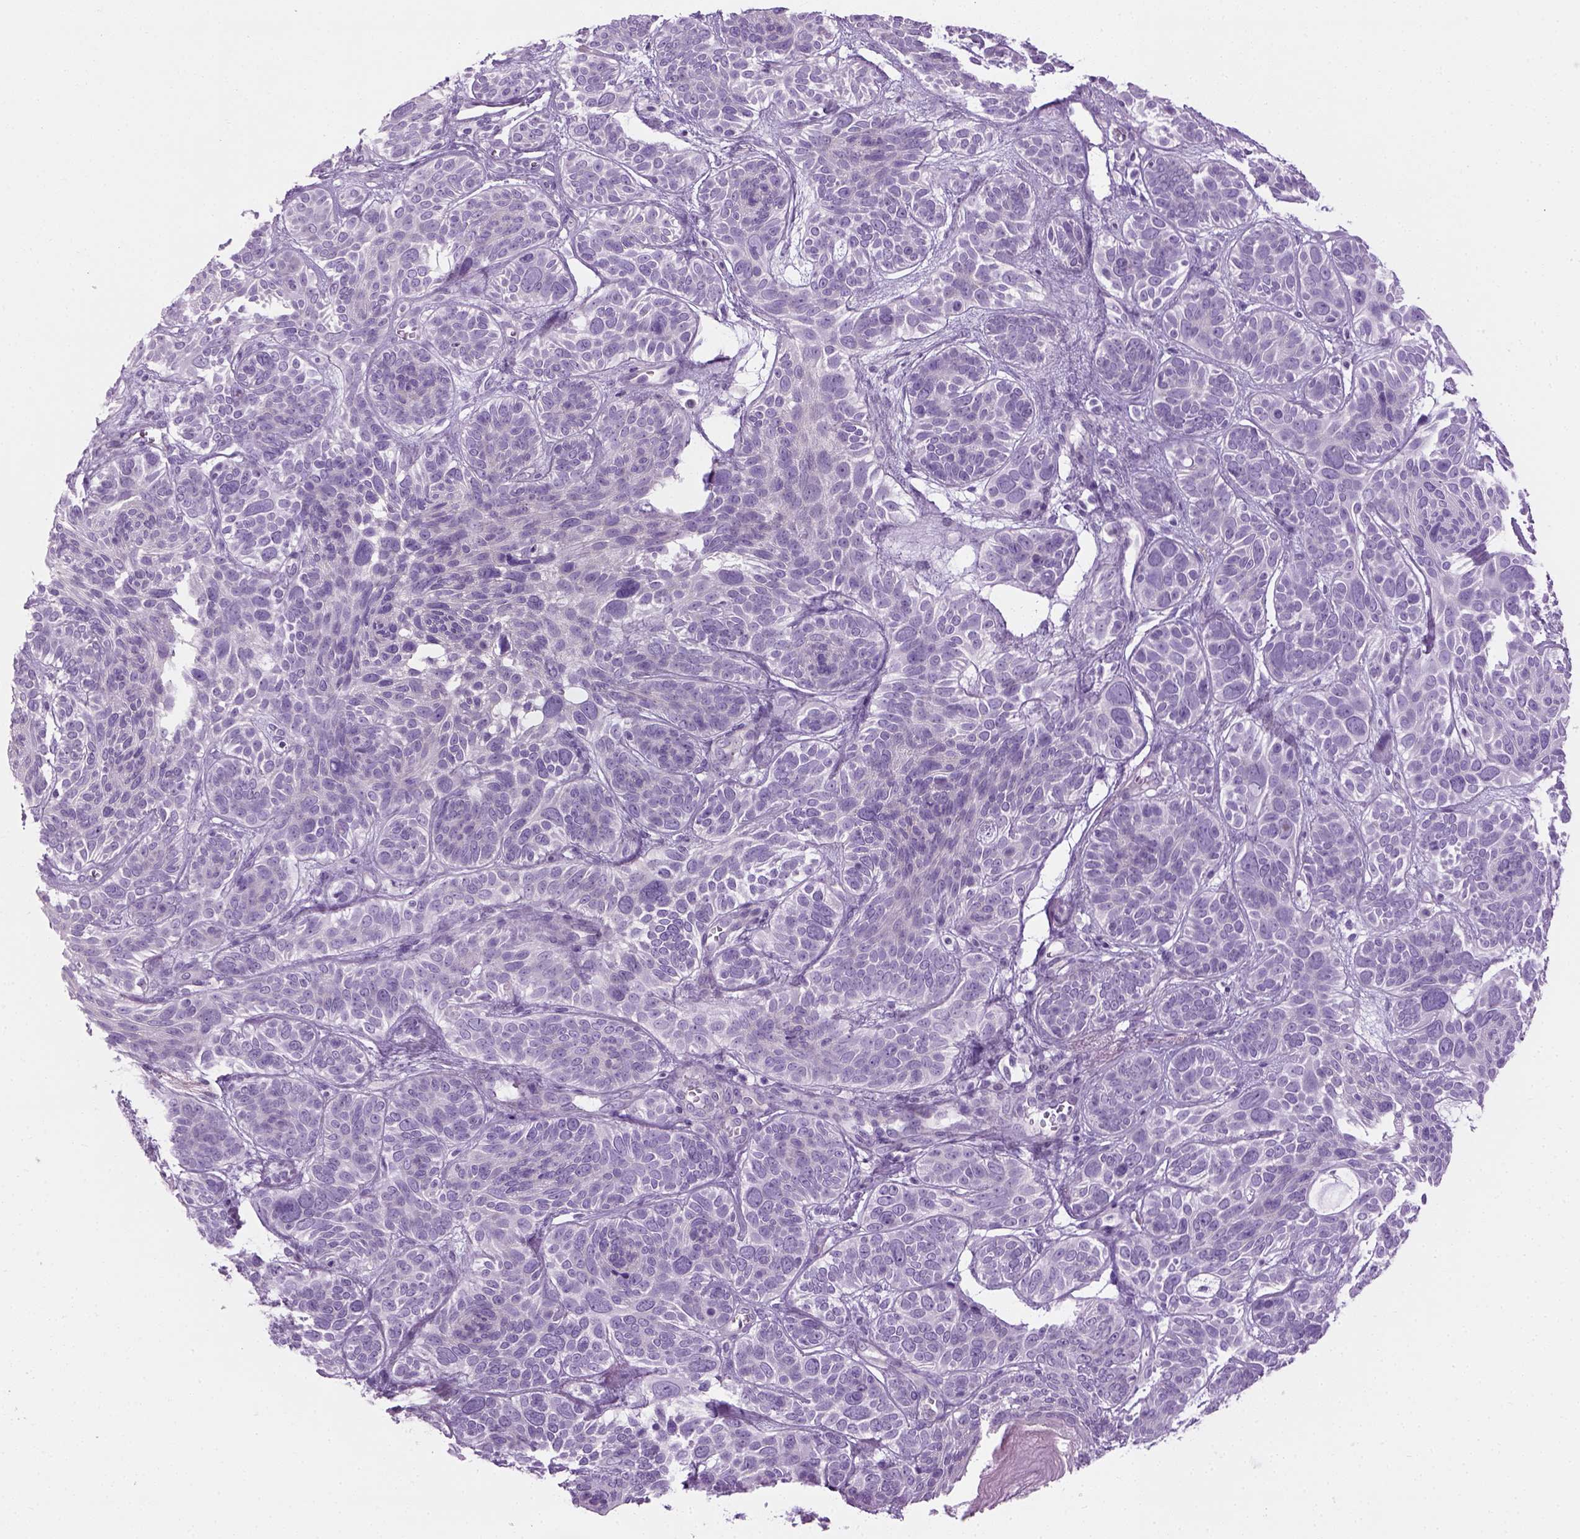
{"staining": {"intensity": "negative", "quantity": "none", "location": "none"}, "tissue": "skin cancer", "cell_type": "Tumor cells", "image_type": "cancer", "snomed": [{"axis": "morphology", "description": "Basal cell carcinoma"}, {"axis": "topography", "description": "Skin"}, {"axis": "topography", "description": "Skin of face"}], "caption": "Immunohistochemical staining of basal cell carcinoma (skin) reveals no significant positivity in tumor cells. Nuclei are stained in blue.", "gene": "CIBAR2", "patient": {"sex": "male", "age": 73}}